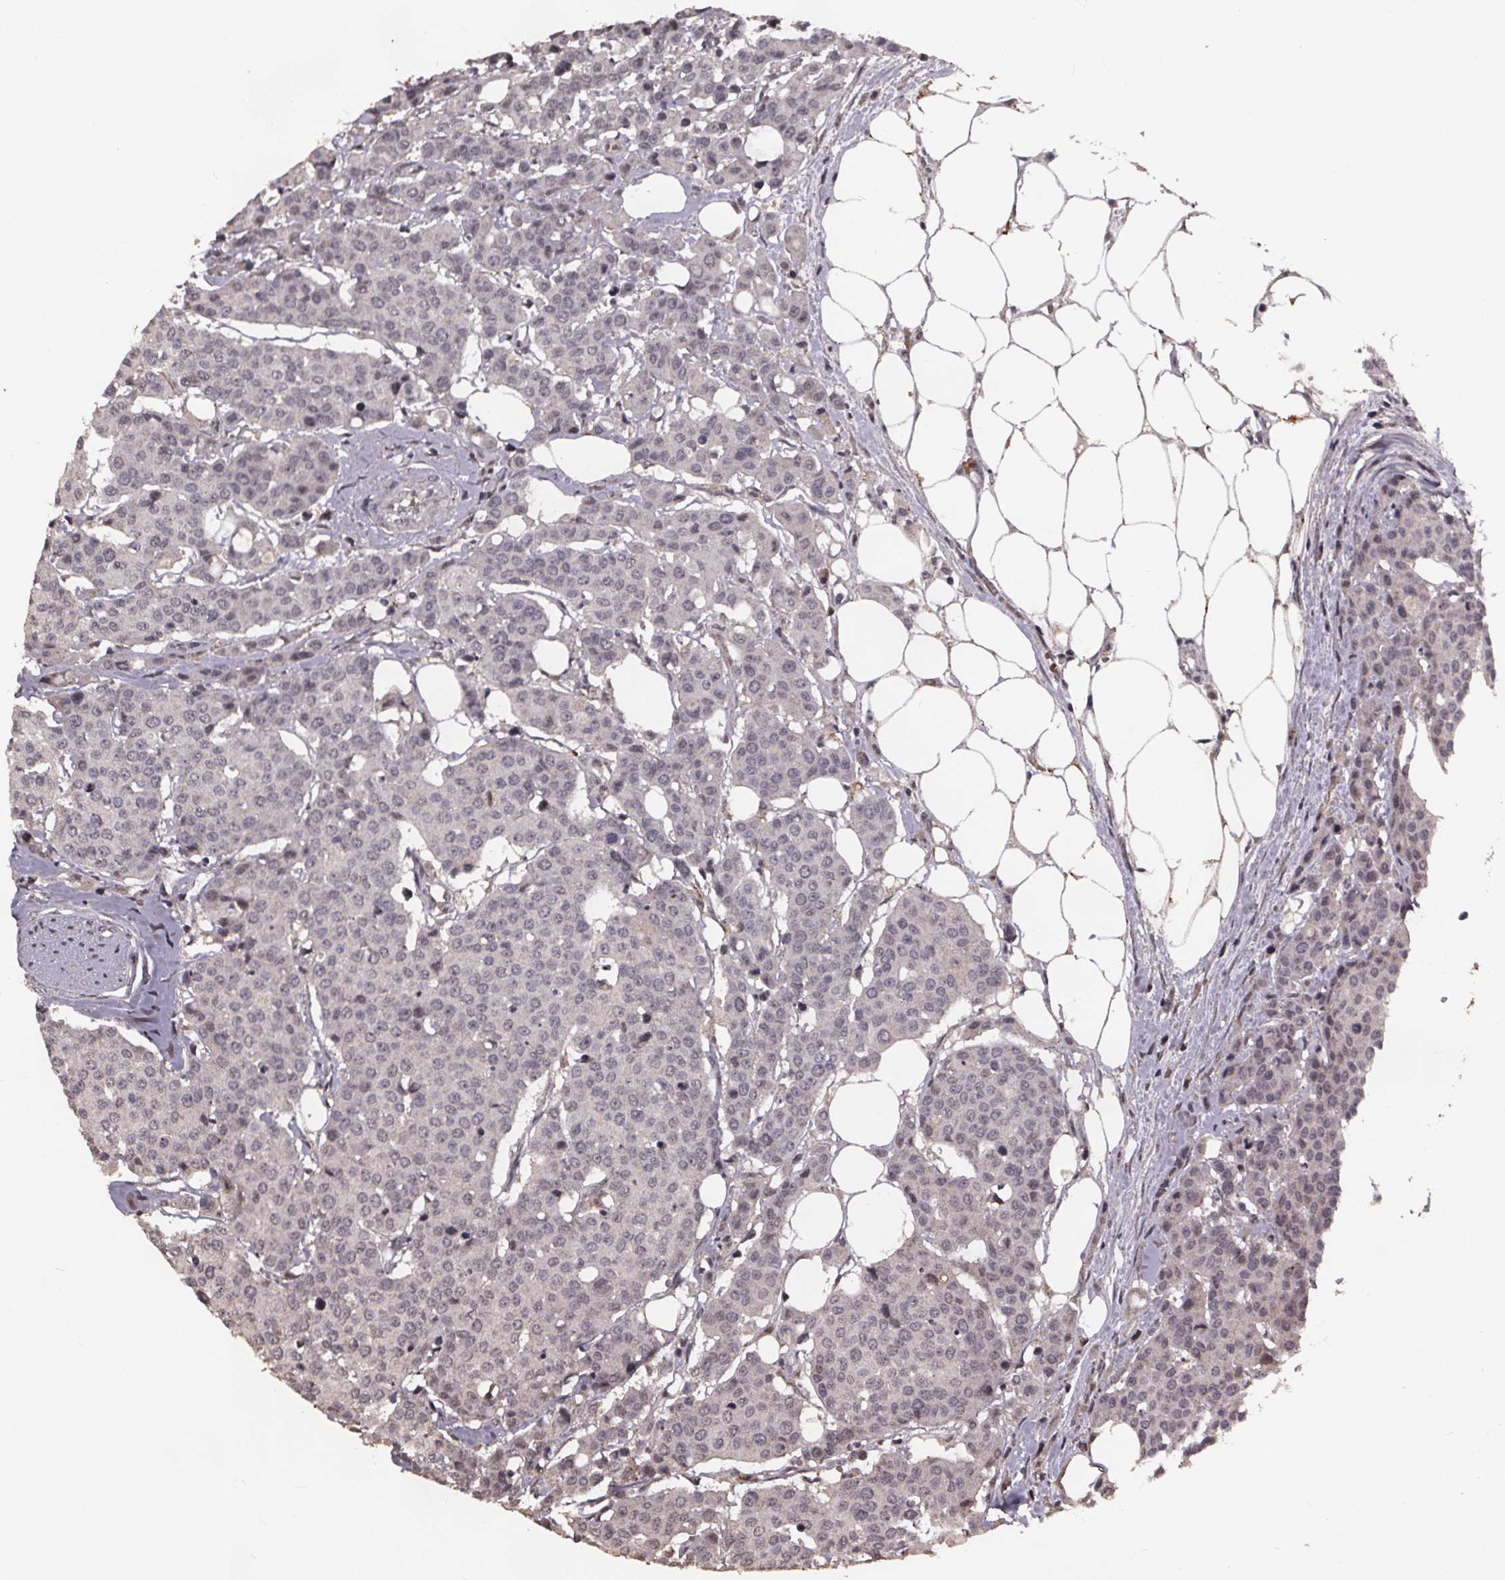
{"staining": {"intensity": "negative", "quantity": "none", "location": "none"}, "tissue": "carcinoid", "cell_type": "Tumor cells", "image_type": "cancer", "snomed": [{"axis": "morphology", "description": "Carcinoid, malignant, NOS"}, {"axis": "topography", "description": "Colon"}], "caption": "This is a photomicrograph of immunohistochemistry staining of carcinoid, which shows no positivity in tumor cells.", "gene": "GPX3", "patient": {"sex": "male", "age": 81}}